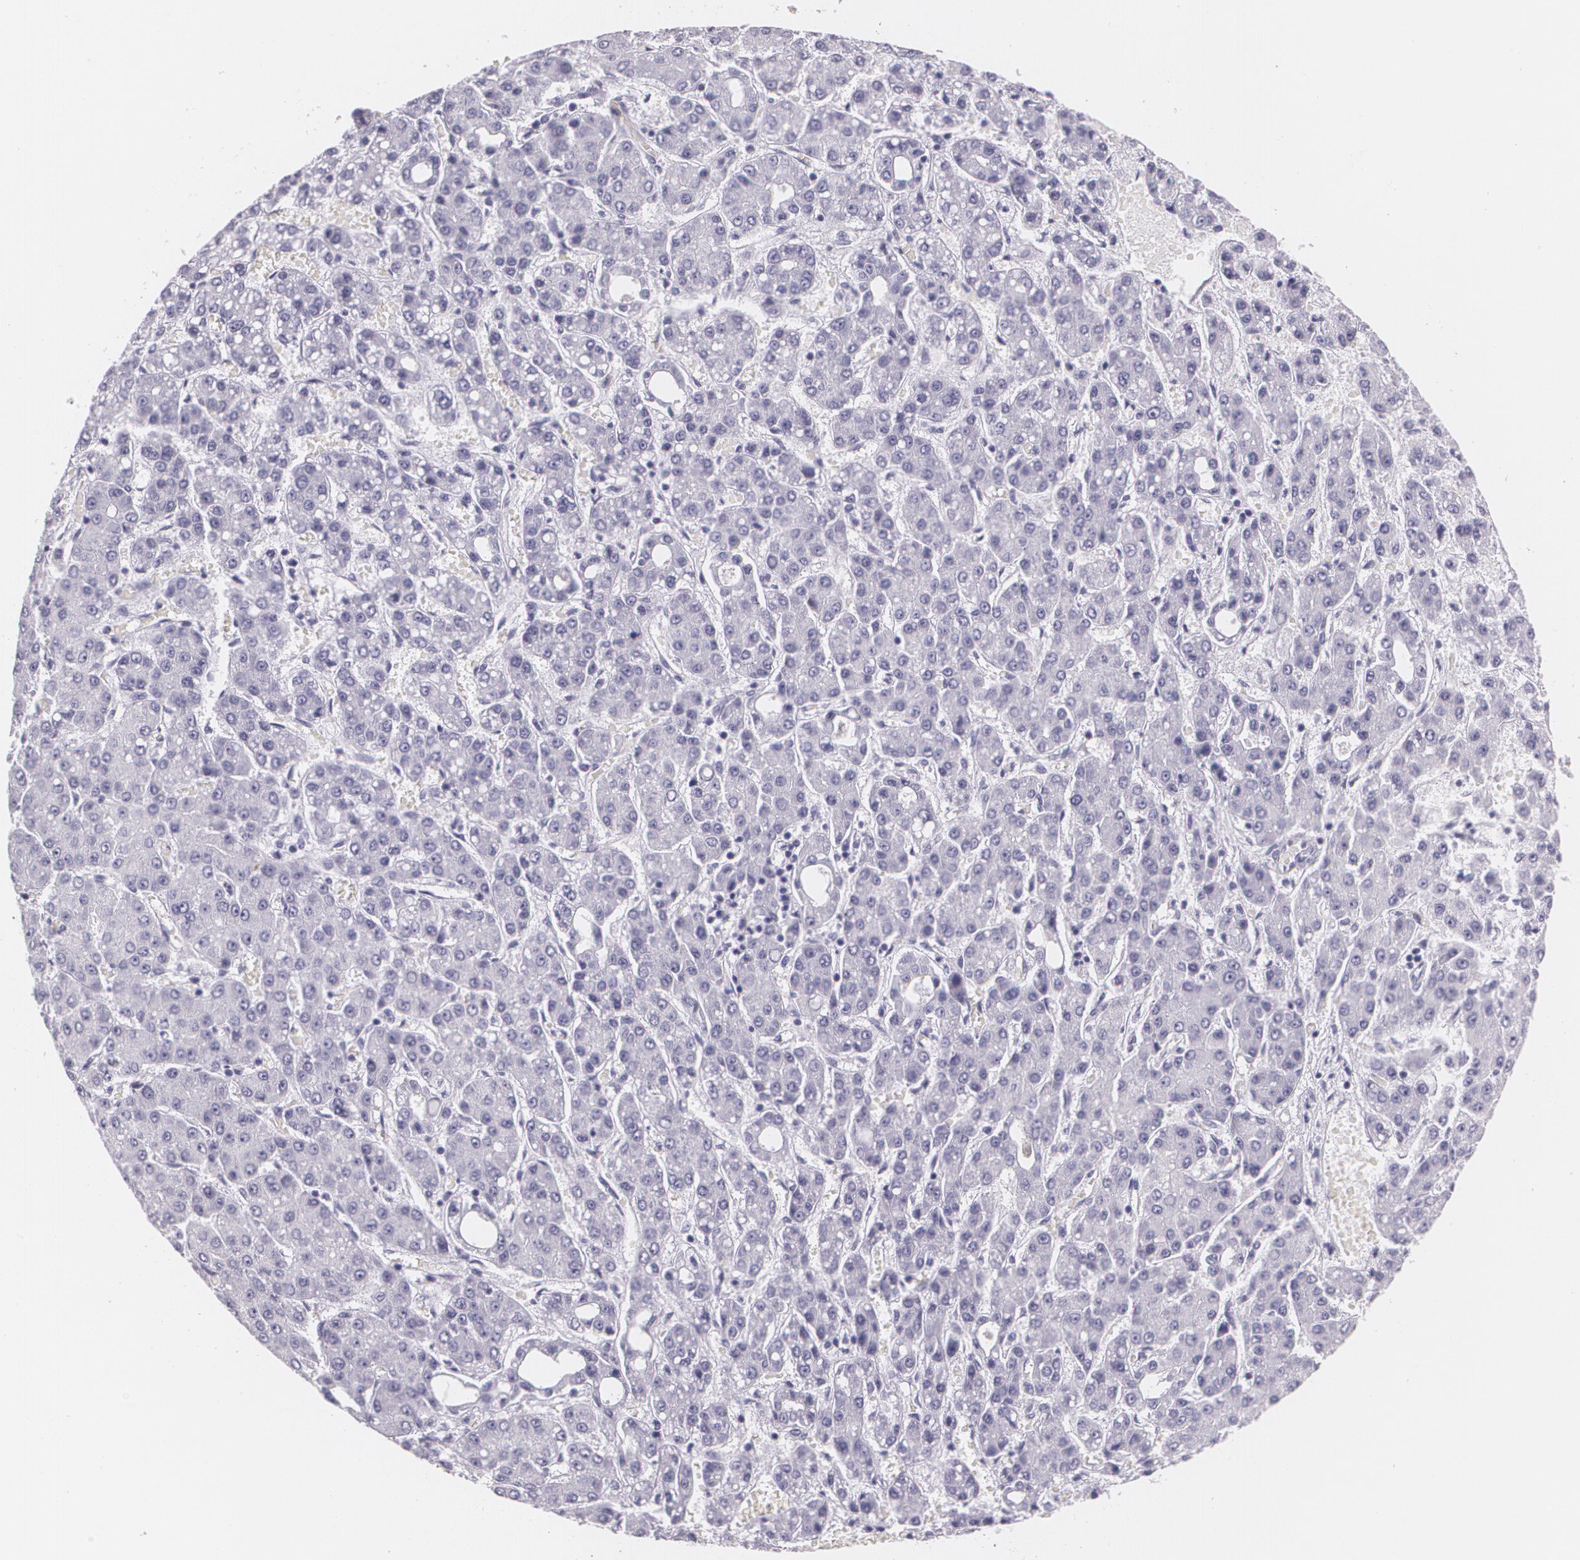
{"staining": {"intensity": "negative", "quantity": "none", "location": "none"}, "tissue": "liver cancer", "cell_type": "Tumor cells", "image_type": "cancer", "snomed": [{"axis": "morphology", "description": "Carcinoma, Hepatocellular, NOS"}, {"axis": "topography", "description": "Liver"}], "caption": "Tumor cells show no significant positivity in liver hepatocellular carcinoma.", "gene": "DLG4", "patient": {"sex": "male", "age": 69}}